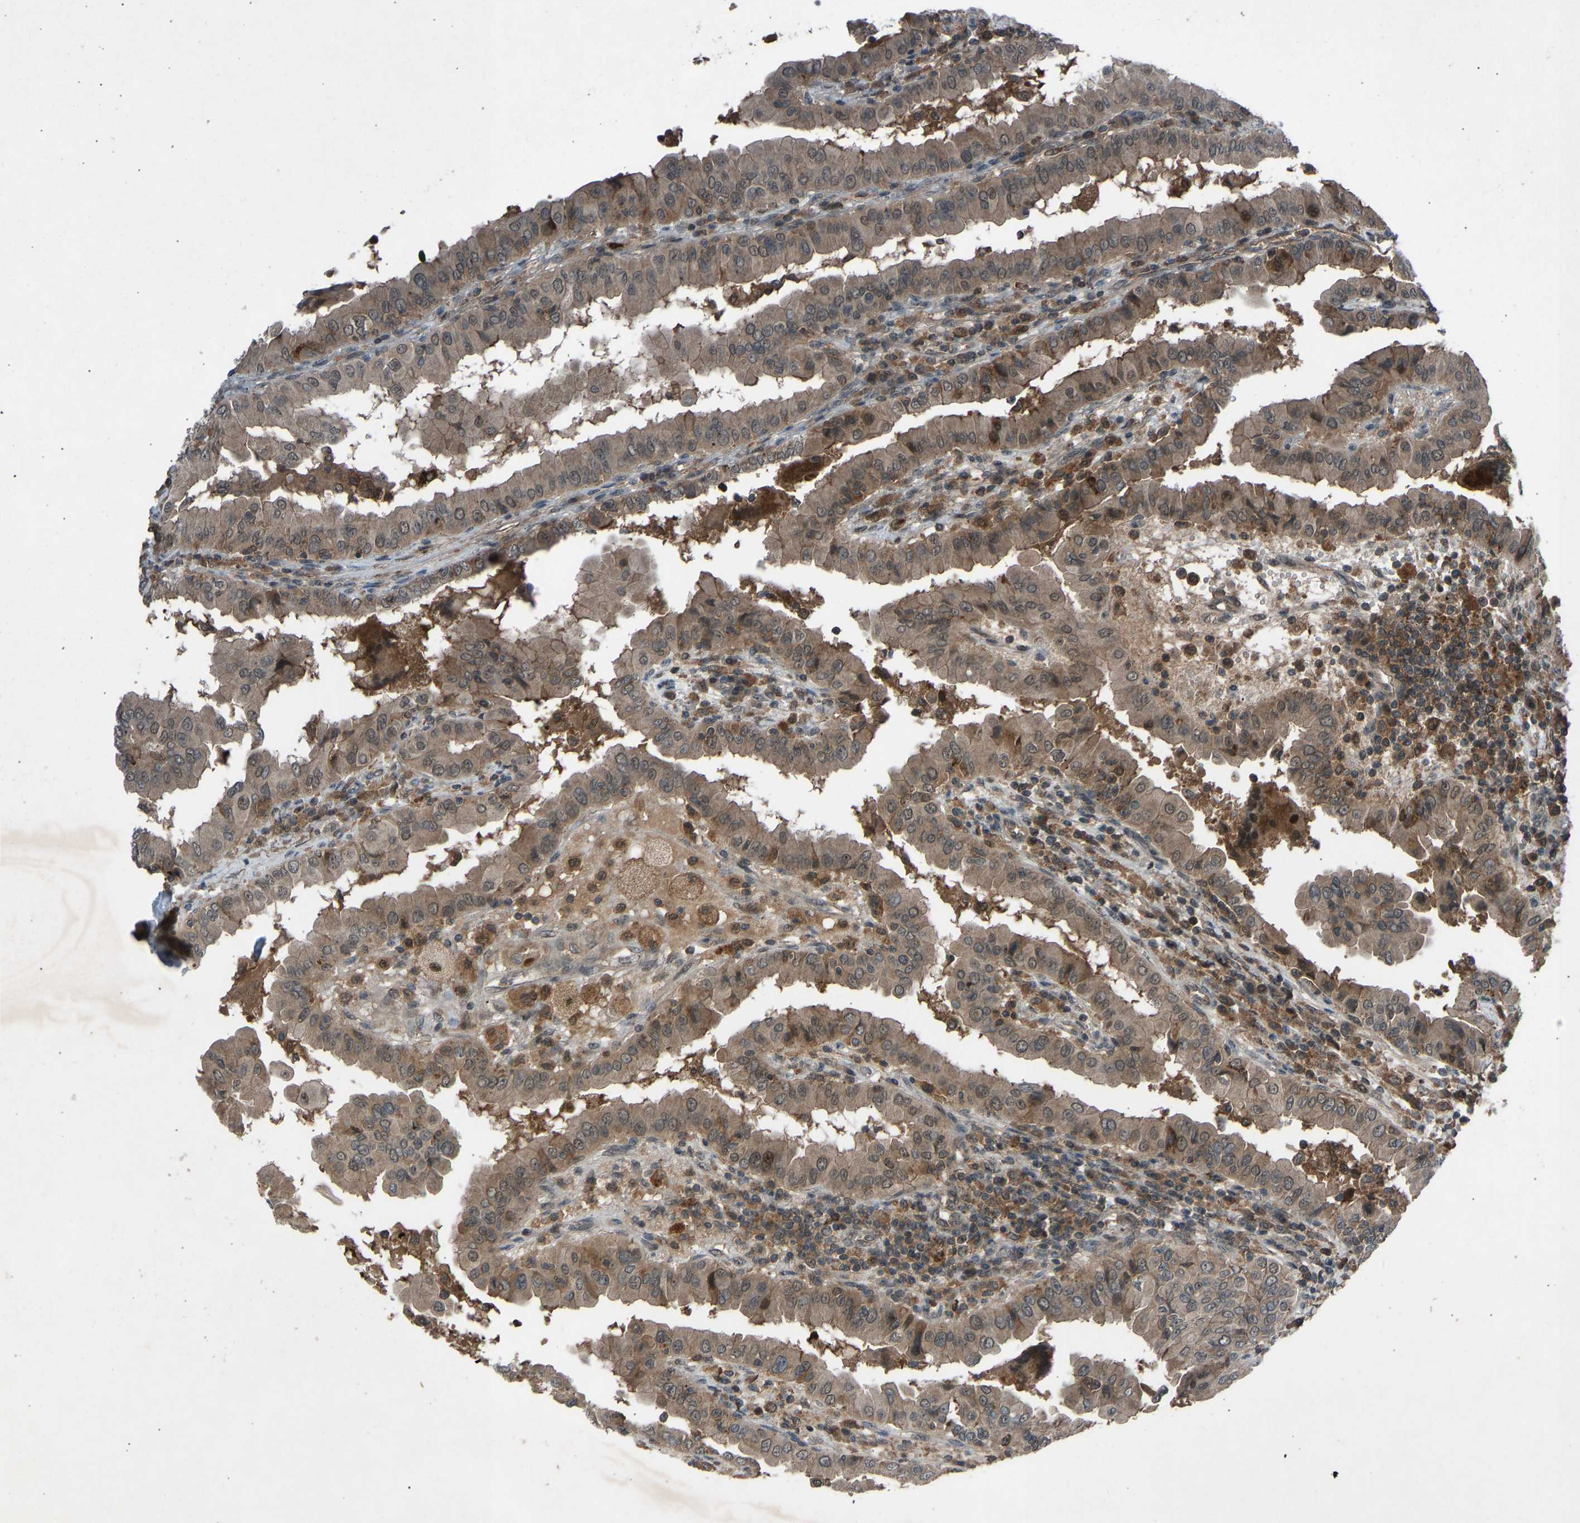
{"staining": {"intensity": "moderate", "quantity": ">75%", "location": "cytoplasmic/membranous"}, "tissue": "thyroid cancer", "cell_type": "Tumor cells", "image_type": "cancer", "snomed": [{"axis": "morphology", "description": "Papillary adenocarcinoma, NOS"}, {"axis": "topography", "description": "Thyroid gland"}], "caption": "Protein expression by immunohistochemistry (IHC) exhibits moderate cytoplasmic/membranous positivity in approximately >75% of tumor cells in thyroid papillary adenocarcinoma.", "gene": "SLC43A1", "patient": {"sex": "male", "age": 33}}